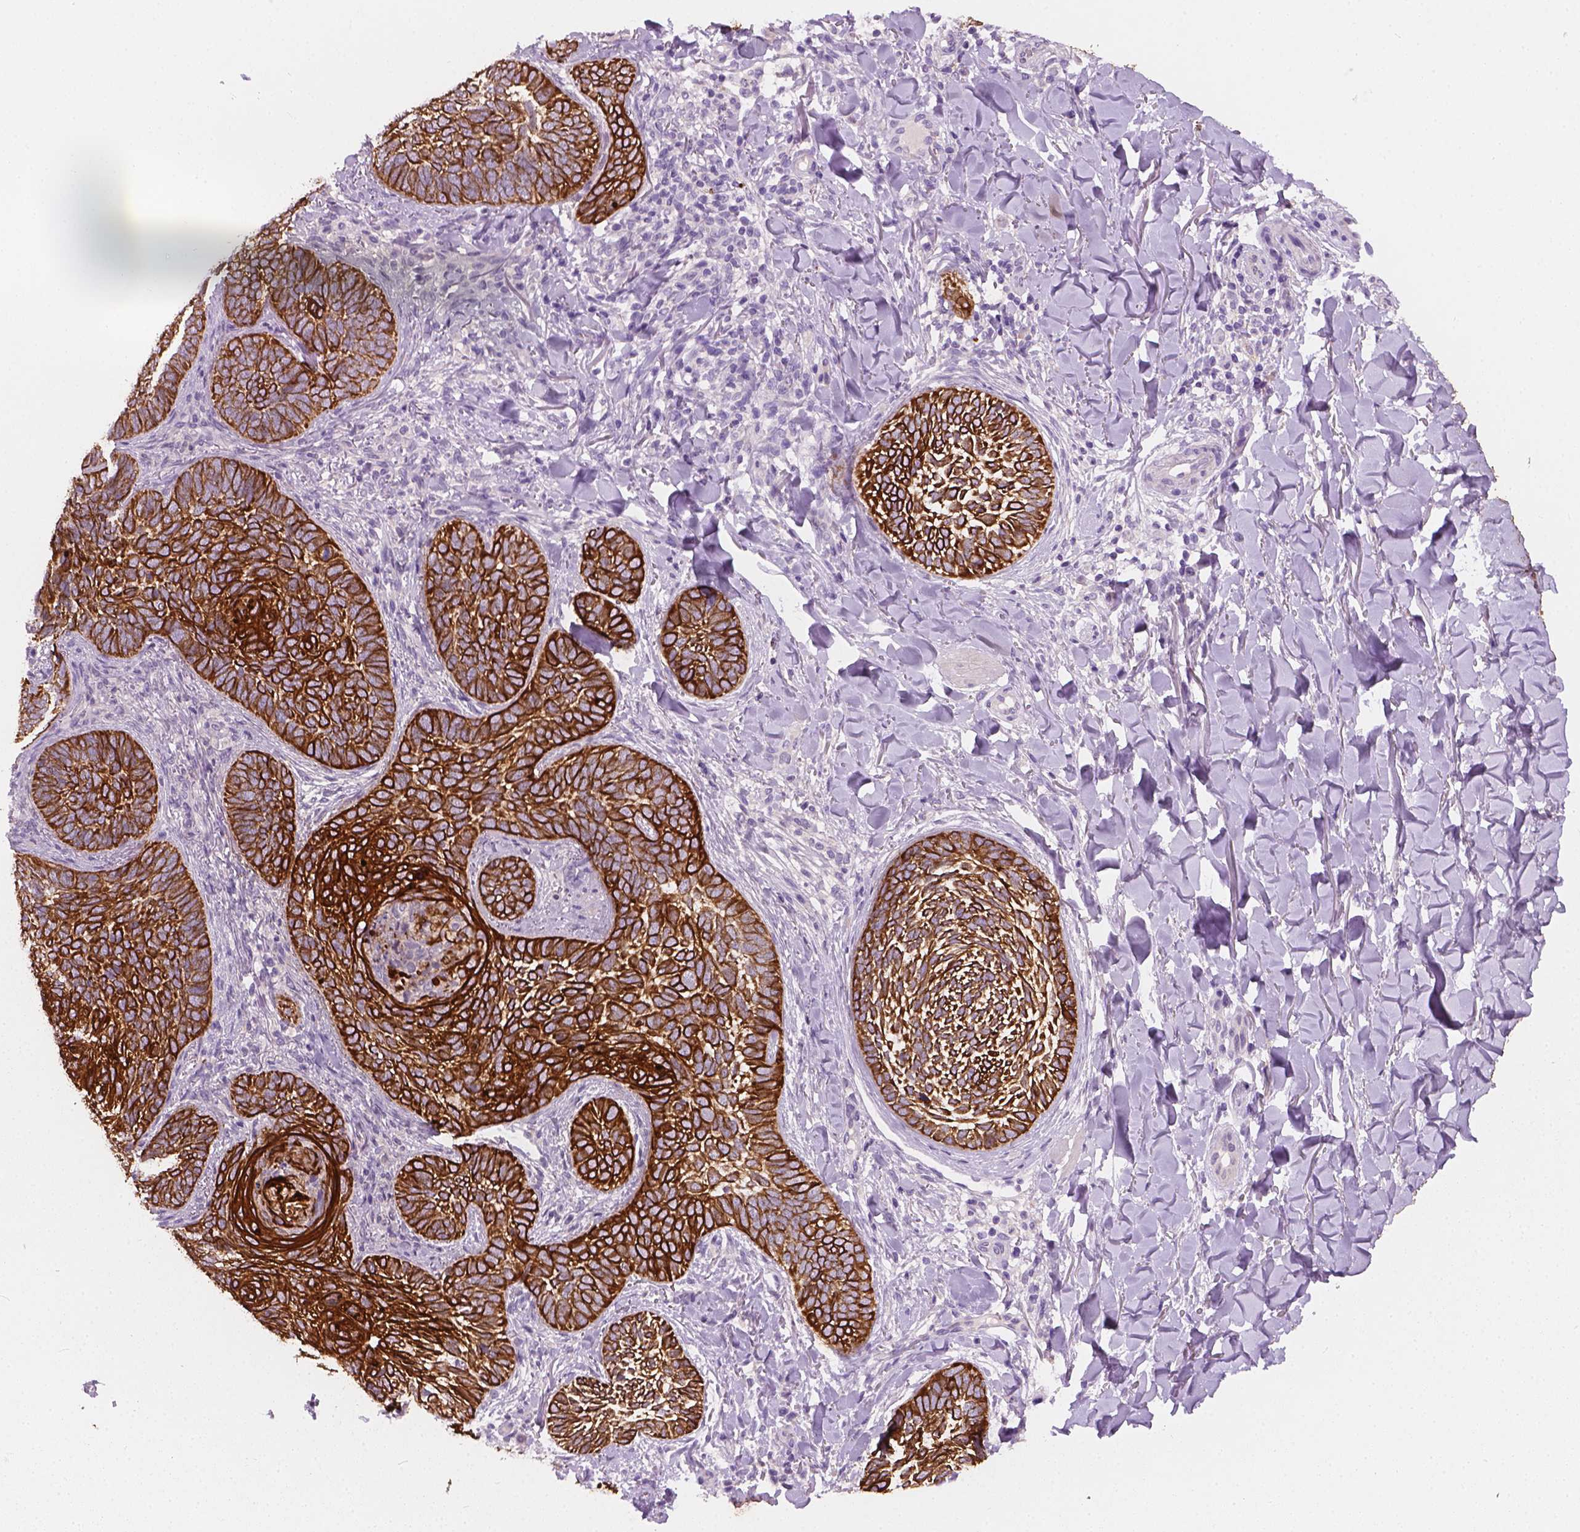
{"staining": {"intensity": "strong", "quantity": ">75%", "location": "cytoplasmic/membranous"}, "tissue": "skin cancer", "cell_type": "Tumor cells", "image_type": "cancer", "snomed": [{"axis": "morphology", "description": "Normal tissue, NOS"}, {"axis": "morphology", "description": "Basal cell carcinoma"}, {"axis": "topography", "description": "Skin"}], "caption": "The immunohistochemical stain highlights strong cytoplasmic/membranous staining in tumor cells of skin cancer (basal cell carcinoma) tissue.", "gene": "KRT17", "patient": {"sex": "male", "age": 46}}